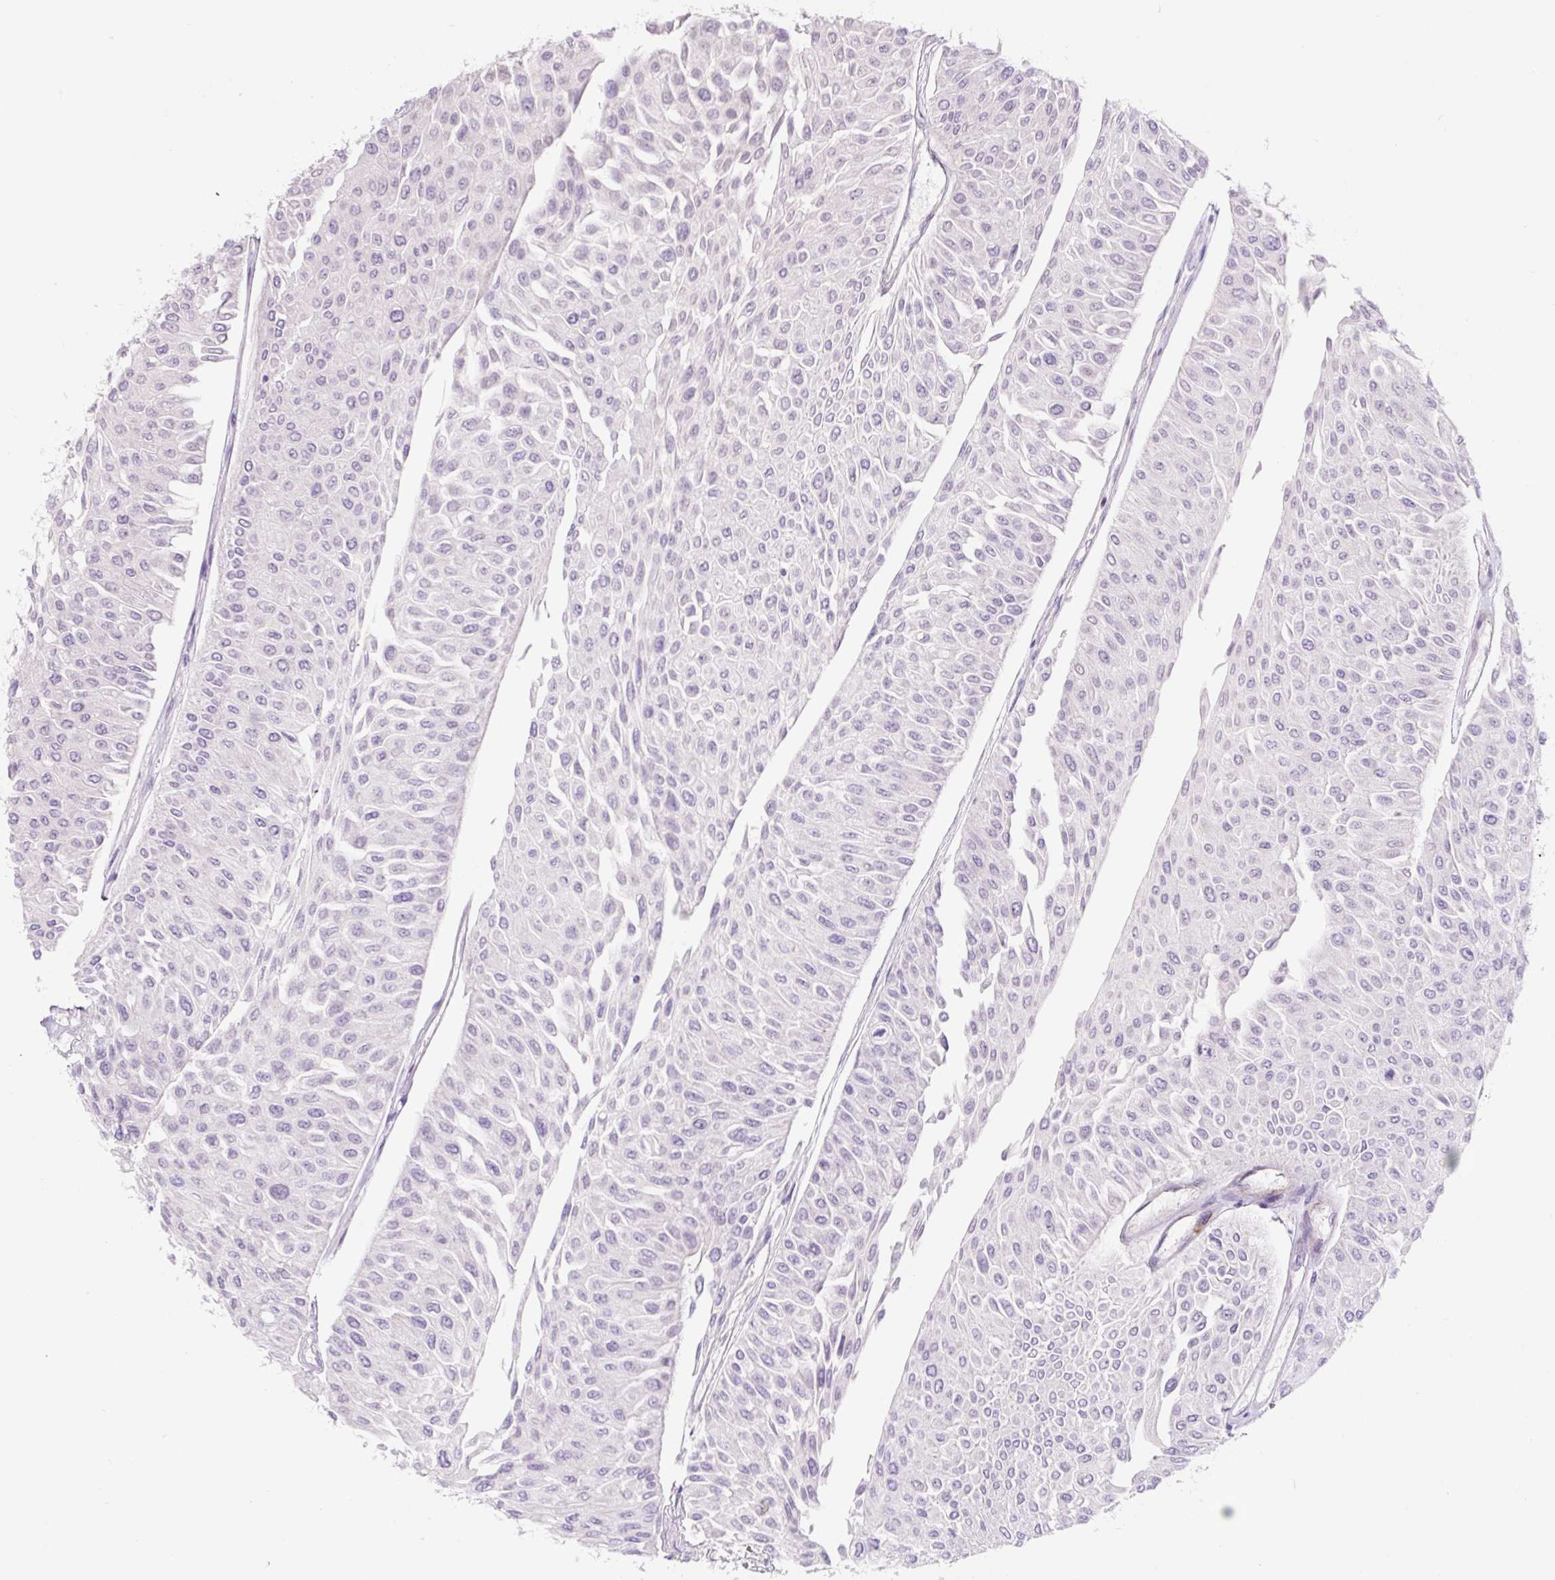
{"staining": {"intensity": "negative", "quantity": "none", "location": "none"}, "tissue": "urothelial cancer", "cell_type": "Tumor cells", "image_type": "cancer", "snomed": [{"axis": "morphology", "description": "Urothelial carcinoma, Low grade"}, {"axis": "topography", "description": "Urinary bladder"}], "caption": "An immunohistochemistry (IHC) micrograph of low-grade urothelial carcinoma is shown. There is no staining in tumor cells of low-grade urothelial carcinoma.", "gene": "CCL25", "patient": {"sex": "male", "age": 67}}